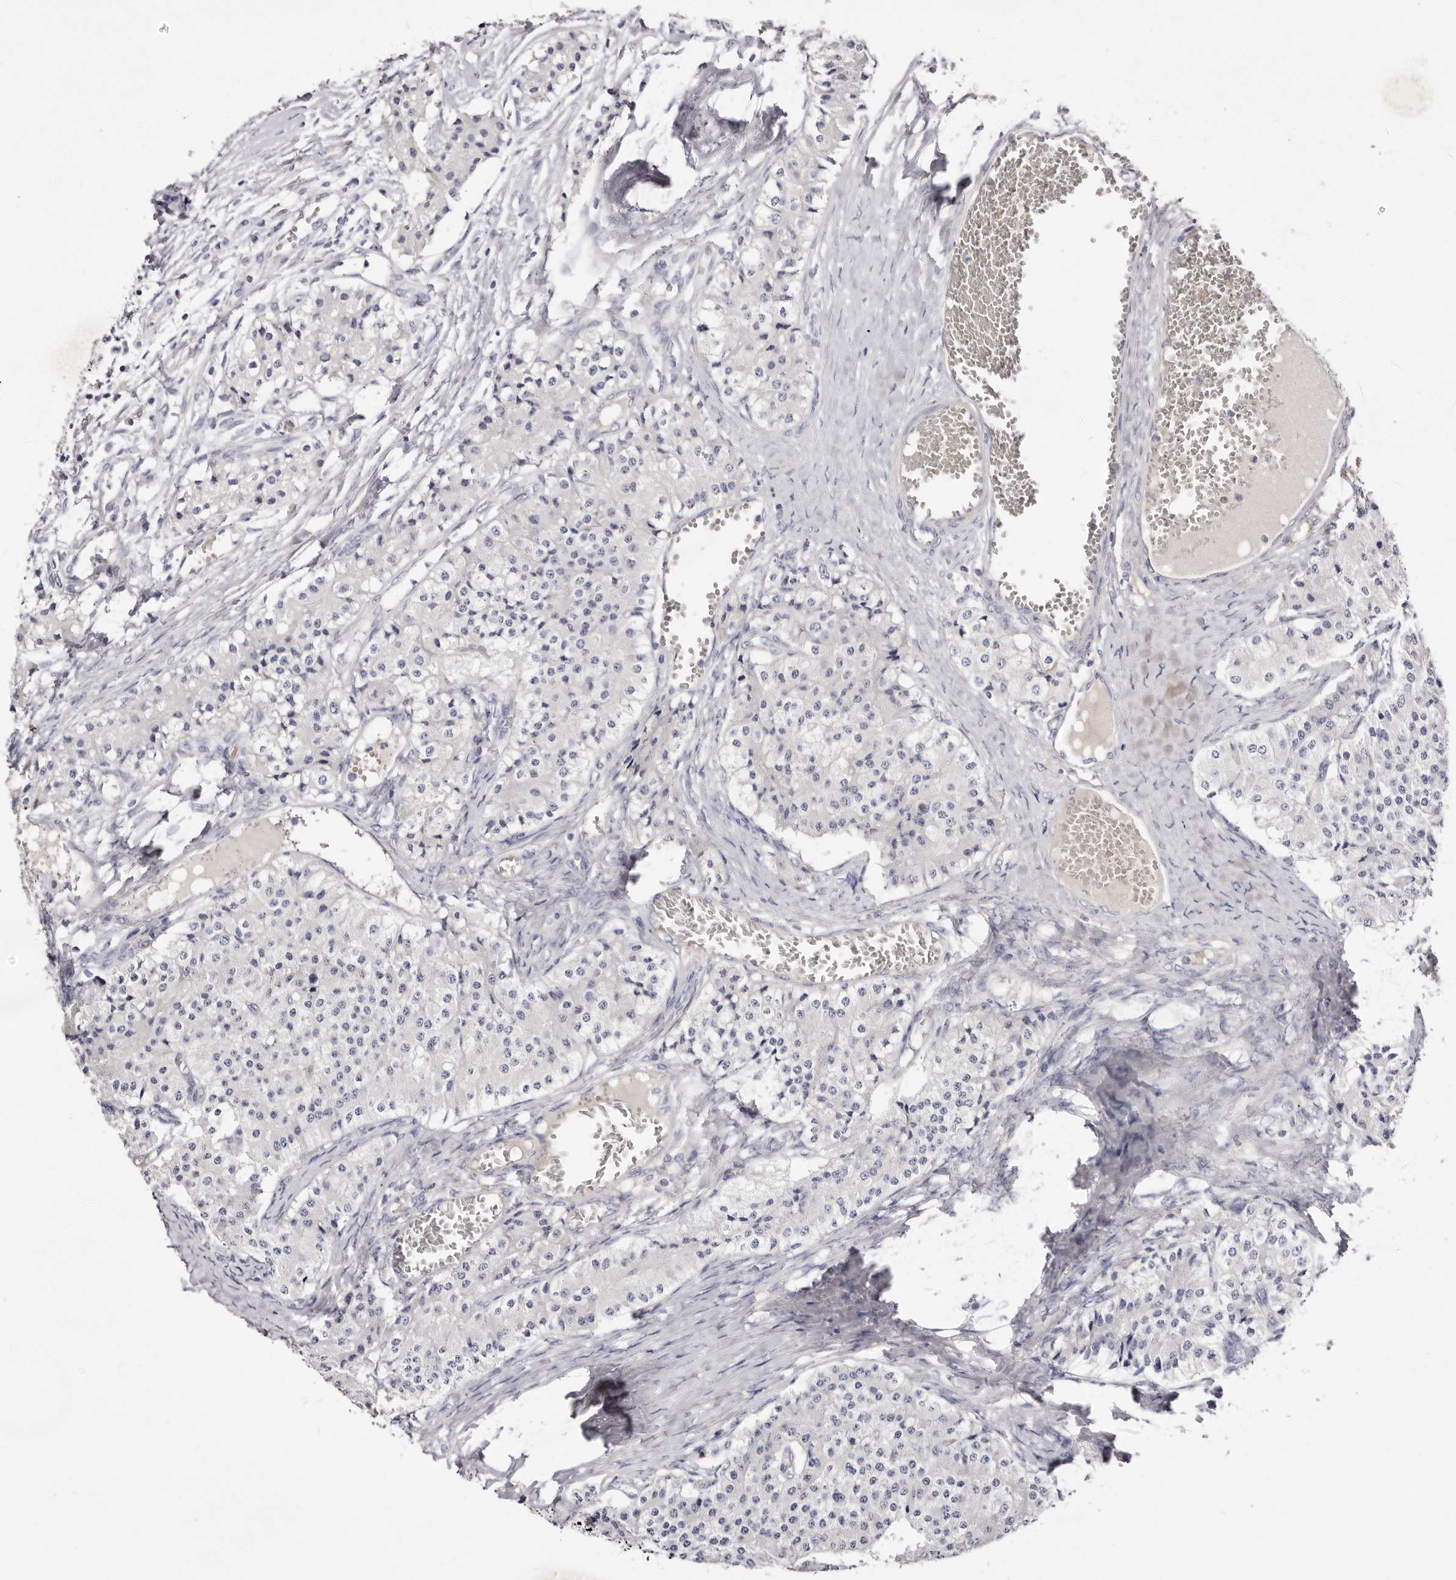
{"staining": {"intensity": "negative", "quantity": "none", "location": "none"}, "tissue": "carcinoid", "cell_type": "Tumor cells", "image_type": "cancer", "snomed": [{"axis": "morphology", "description": "Carcinoid, malignant, NOS"}, {"axis": "topography", "description": "Colon"}], "caption": "An image of human carcinoid (malignant) is negative for staining in tumor cells.", "gene": "S1PR5", "patient": {"sex": "female", "age": 52}}